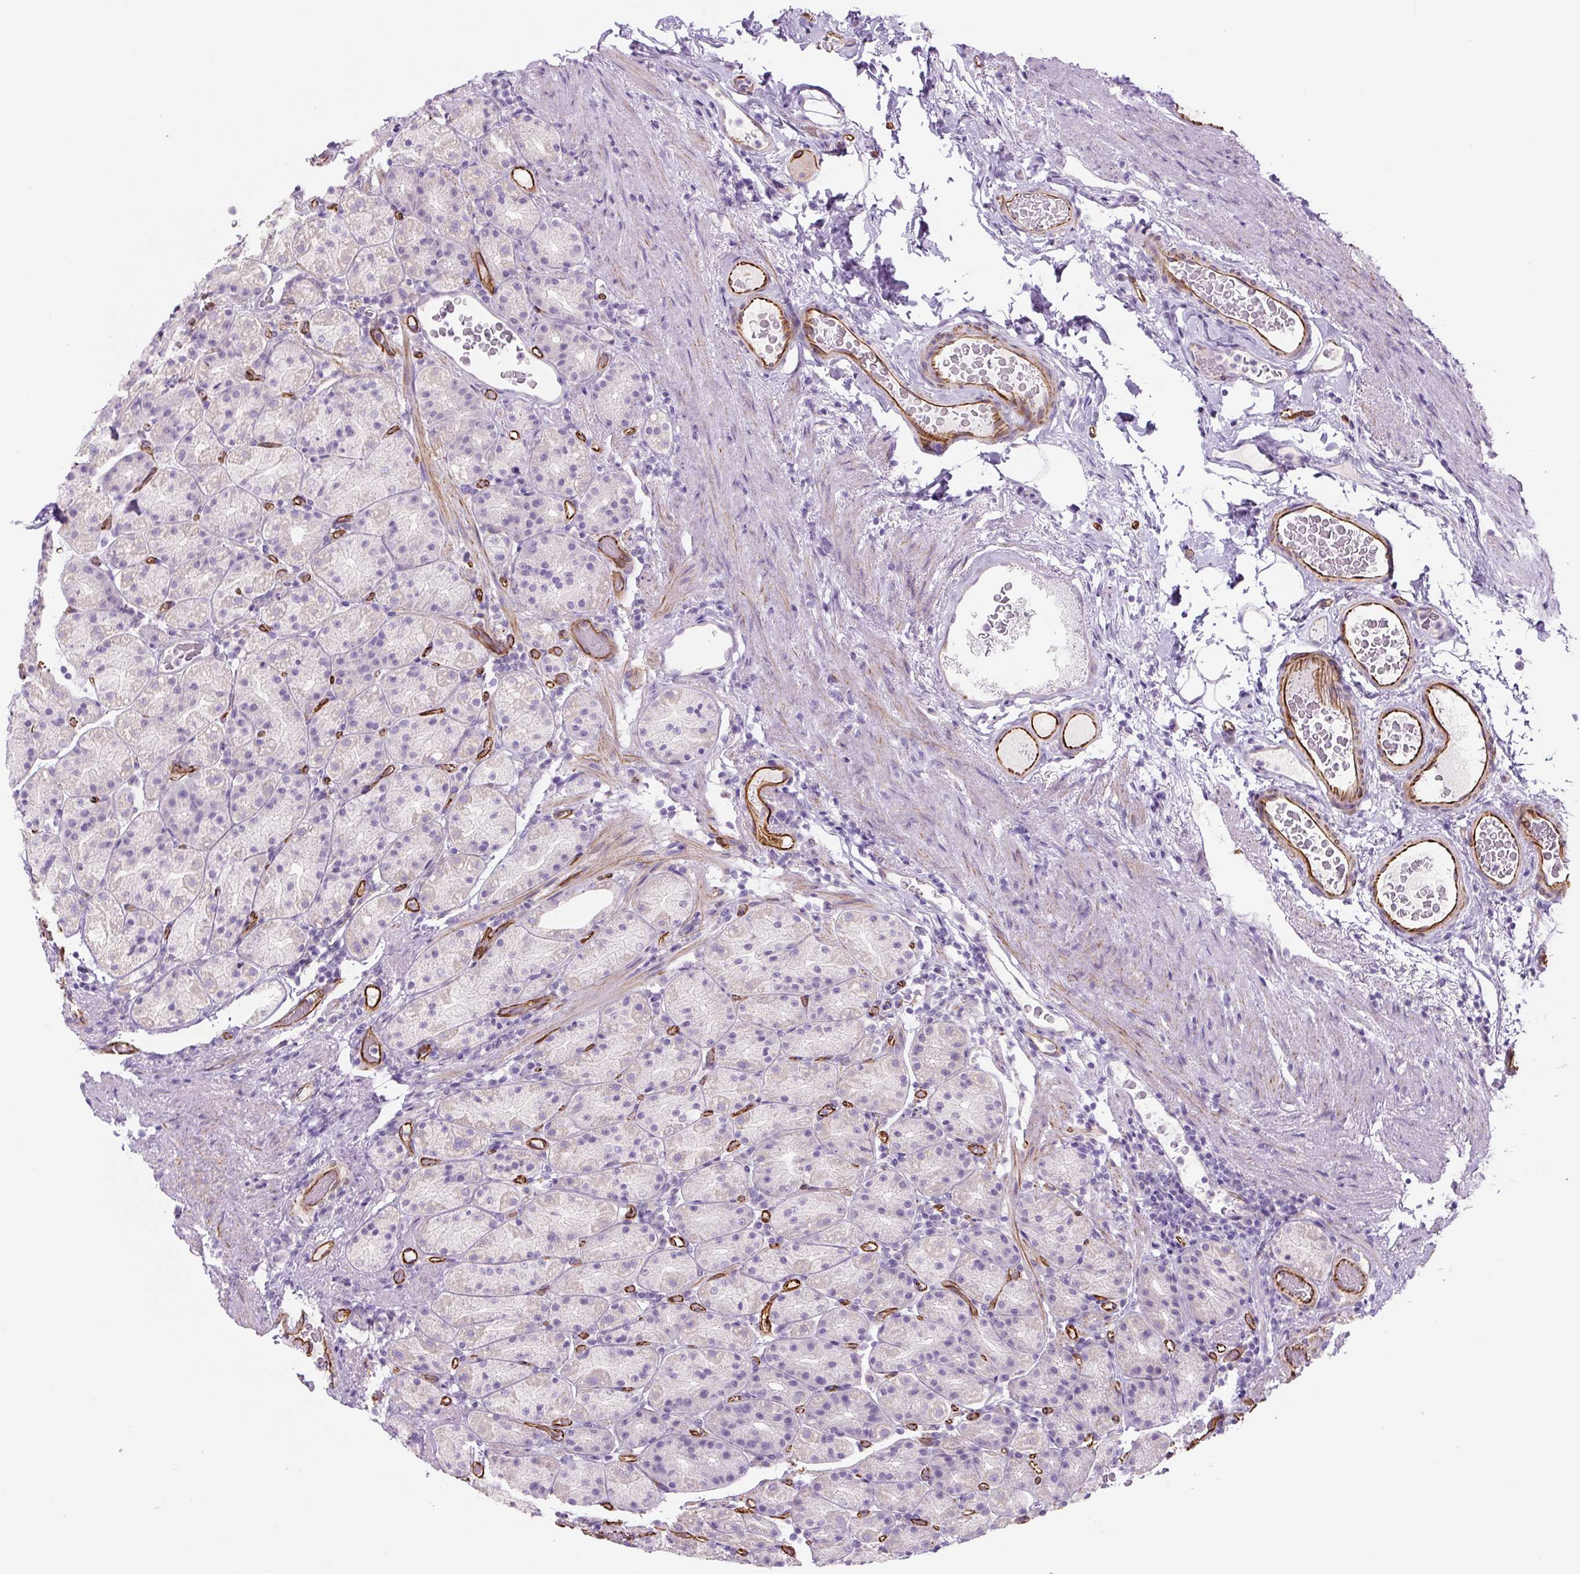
{"staining": {"intensity": "negative", "quantity": "none", "location": "none"}, "tissue": "stomach", "cell_type": "Glandular cells", "image_type": "normal", "snomed": [{"axis": "morphology", "description": "Normal tissue, NOS"}, {"axis": "topography", "description": "Stomach, upper"}, {"axis": "topography", "description": "Stomach"}], "caption": "Photomicrograph shows no protein expression in glandular cells of unremarkable stomach. (Stains: DAB immunohistochemistry (IHC) with hematoxylin counter stain, Microscopy: brightfield microscopy at high magnification).", "gene": "NES", "patient": {"sex": "male", "age": 68}}